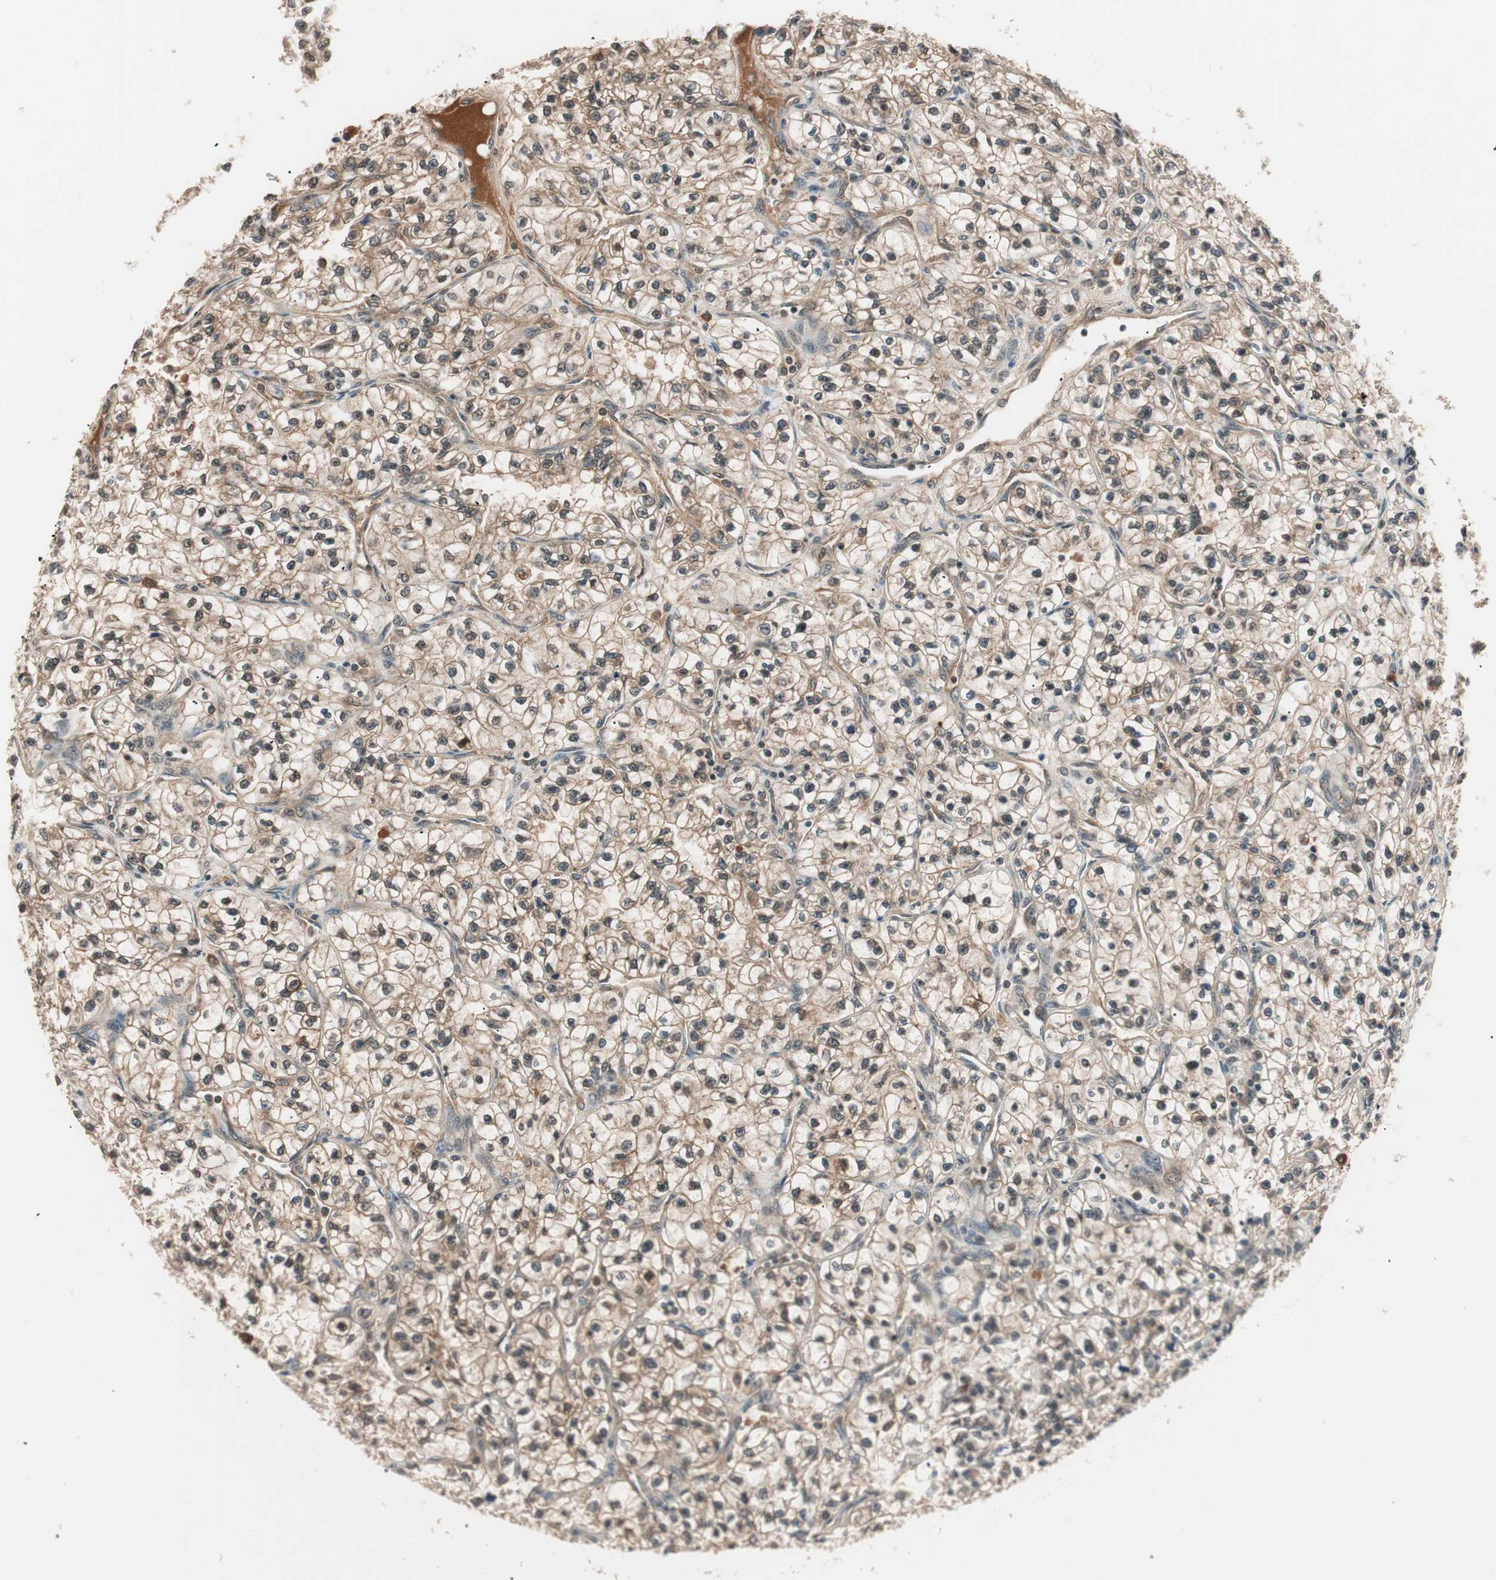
{"staining": {"intensity": "moderate", "quantity": ">75%", "location": "cytoplasmic/membranous"}, "tissue": "renal cancer", "cell_type": "Tumor cells", "image_type": "cancer", "snomed": [{"axis": "morphology", "description": "Adenocarcinoma, NOS"}, {"axis": "topography", "description": "Kidney"}], "caption": "Immunohistochemistry (IHC) (DAB) staining of human renal adenocarcinoma demonstrates moderate cytoplasmic/membranous protein staining in approximately >75% of tumor cells. (Brightfield microscopy of DAB IHC at high magnification).", "gene": "NFRKB", "patient": {"sex": "female", "age": 57}}